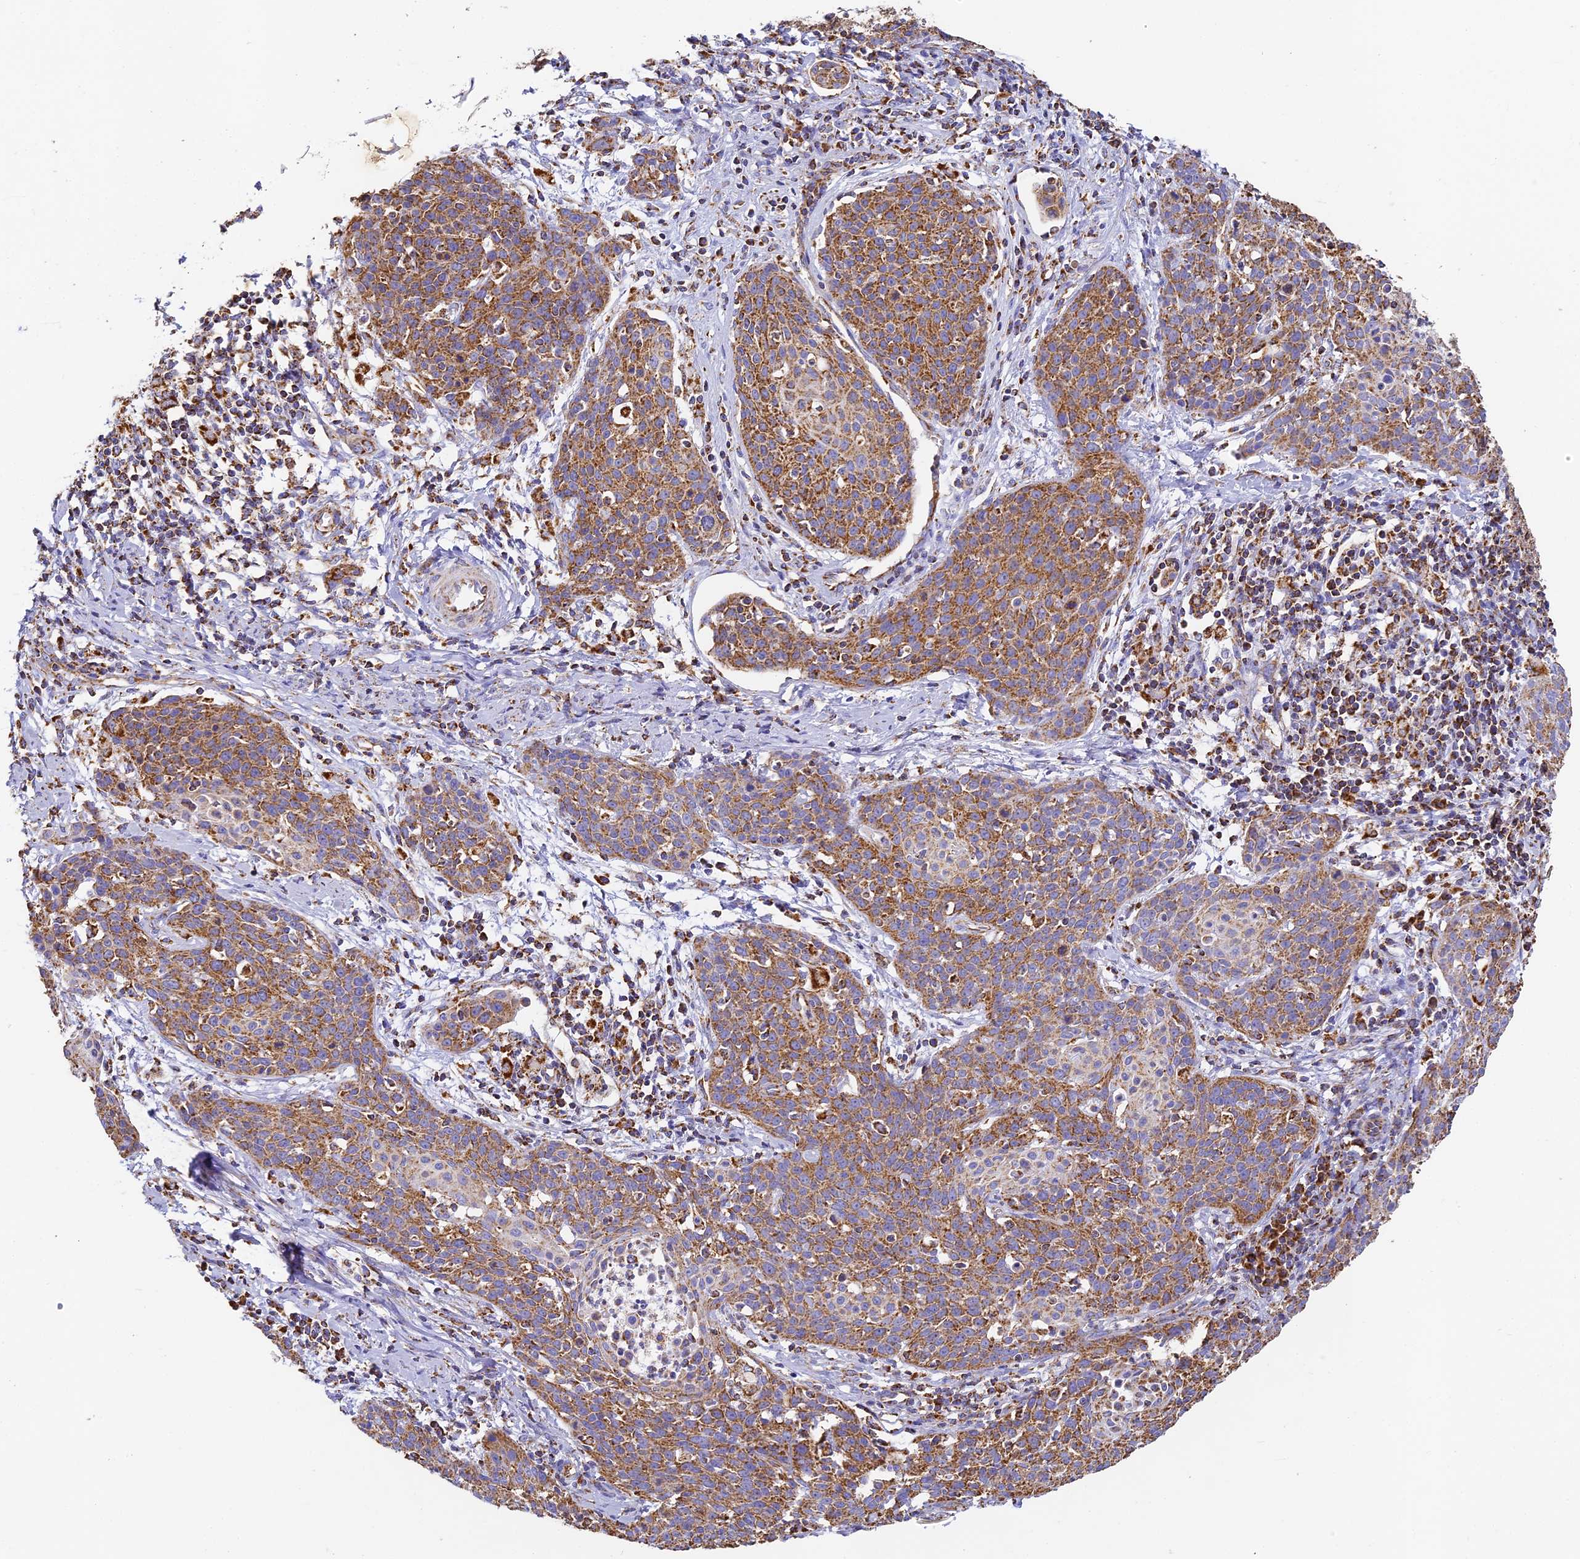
{"staining": {"intensity": "moderate", "quantity": ">75%", "location": "cytoplasmic/membranous"}, "tissue": "cervical cancer", "cell_type": "Tumor cells", "image_type": "cancer", "snomed": [{"axis": "morphology", "description": "Squamous cell carcinoma, NOS"}, {"axis": "topography", "description": "Cervix"}], "caption": "Immunohistochemical staining of cervical squamous cell carcinoma exhibits moderate cytoplasmic/membranous protein expression in about >75% of tumor cells.", "gene": "COX6C", "patient": {"sex": "female", "age": 38}}